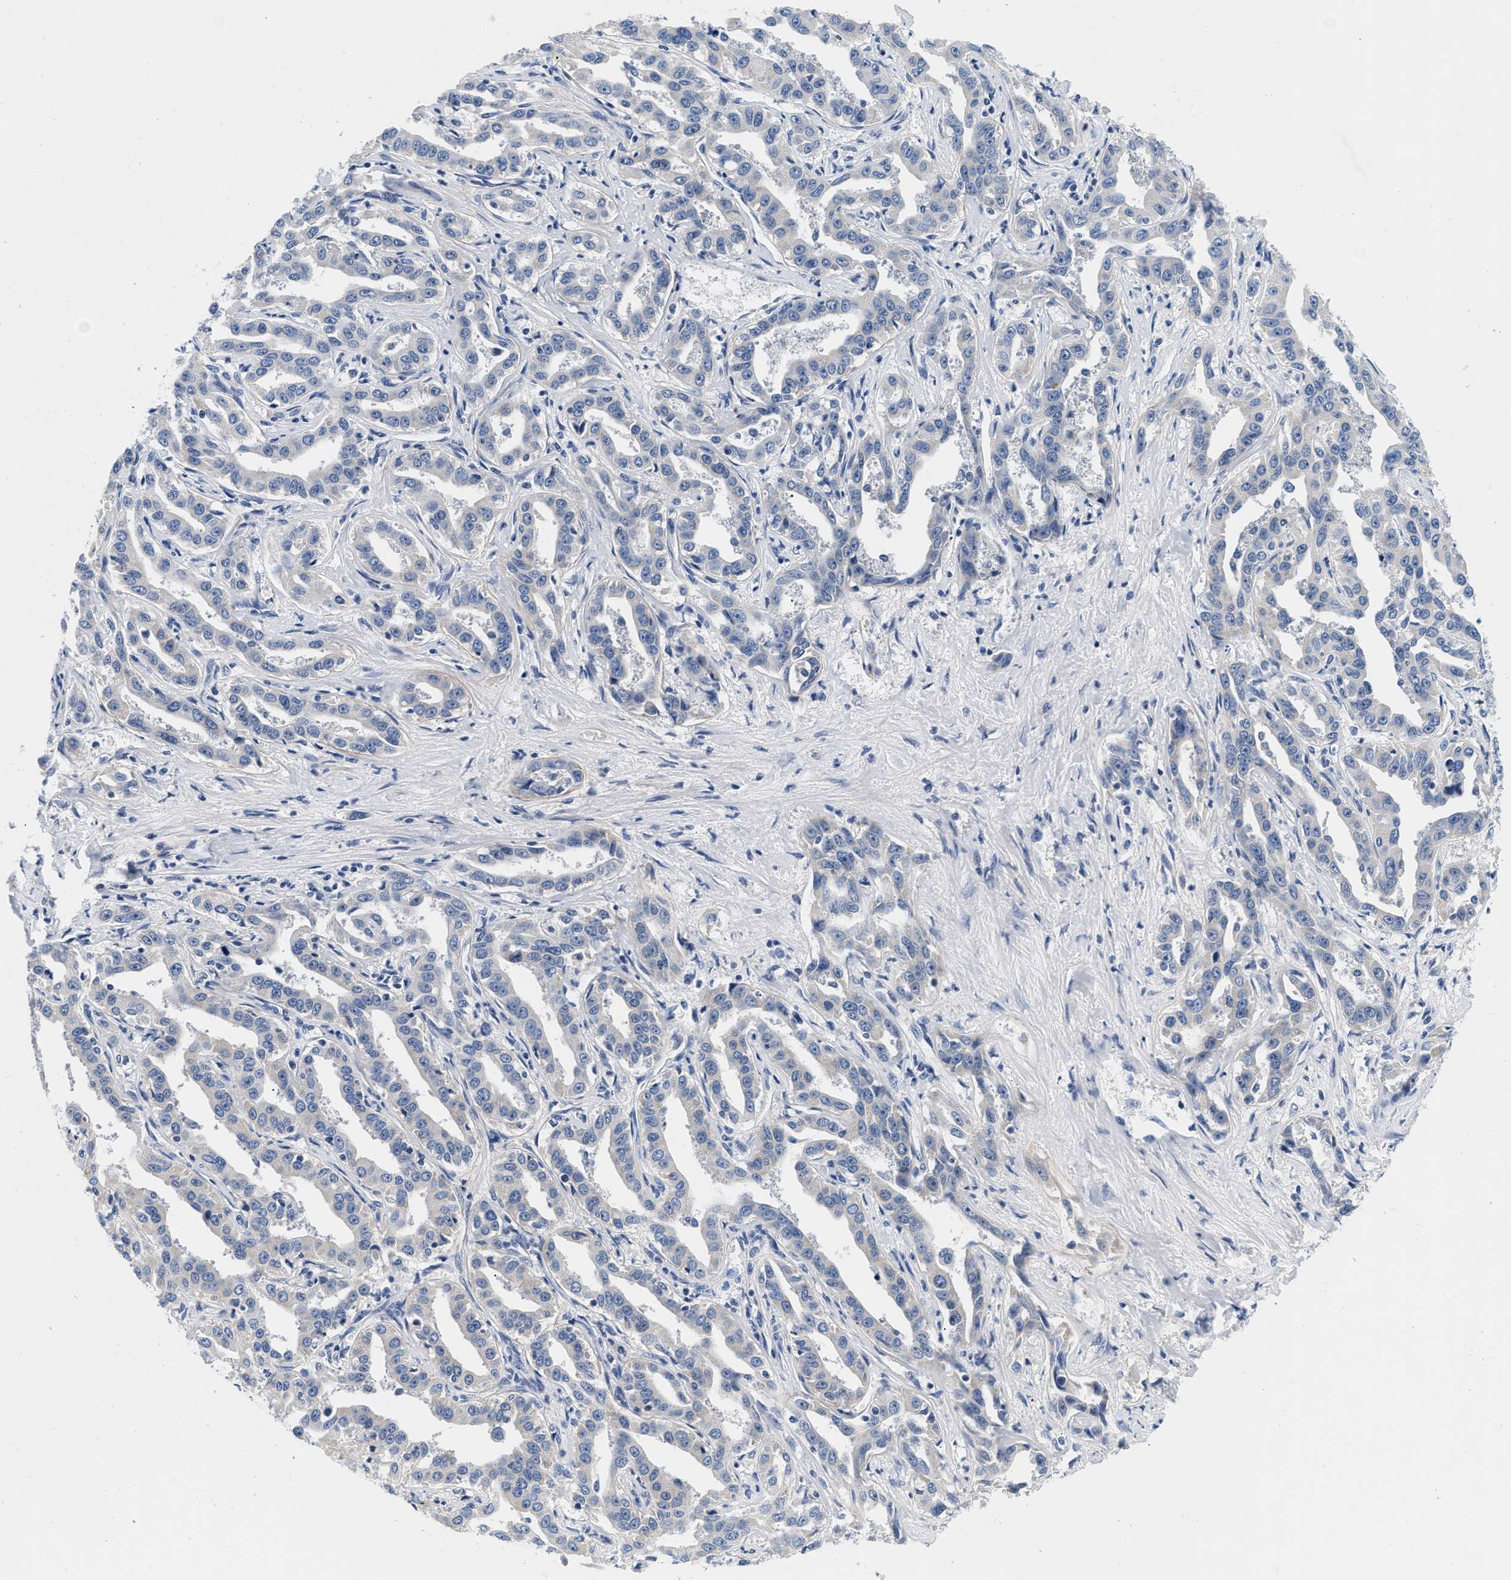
{"staining": {"intensity": "negative", "quantity": "none", "location": "none"}, "tissue": "liver cancer", "cell_type": "Tumor cells", "image_type": "cancer", "snomed": [{"axis": "morphology", "description": "Cholangiocarcinoma"}, {"axis": "topography", "description": "Liver"}], "caption": "Tumor cells are negative for protein expression in human liver cholangiocarcinoma.", "gene": "PDP1", "patient": {"sex": "male", "age": 59}}